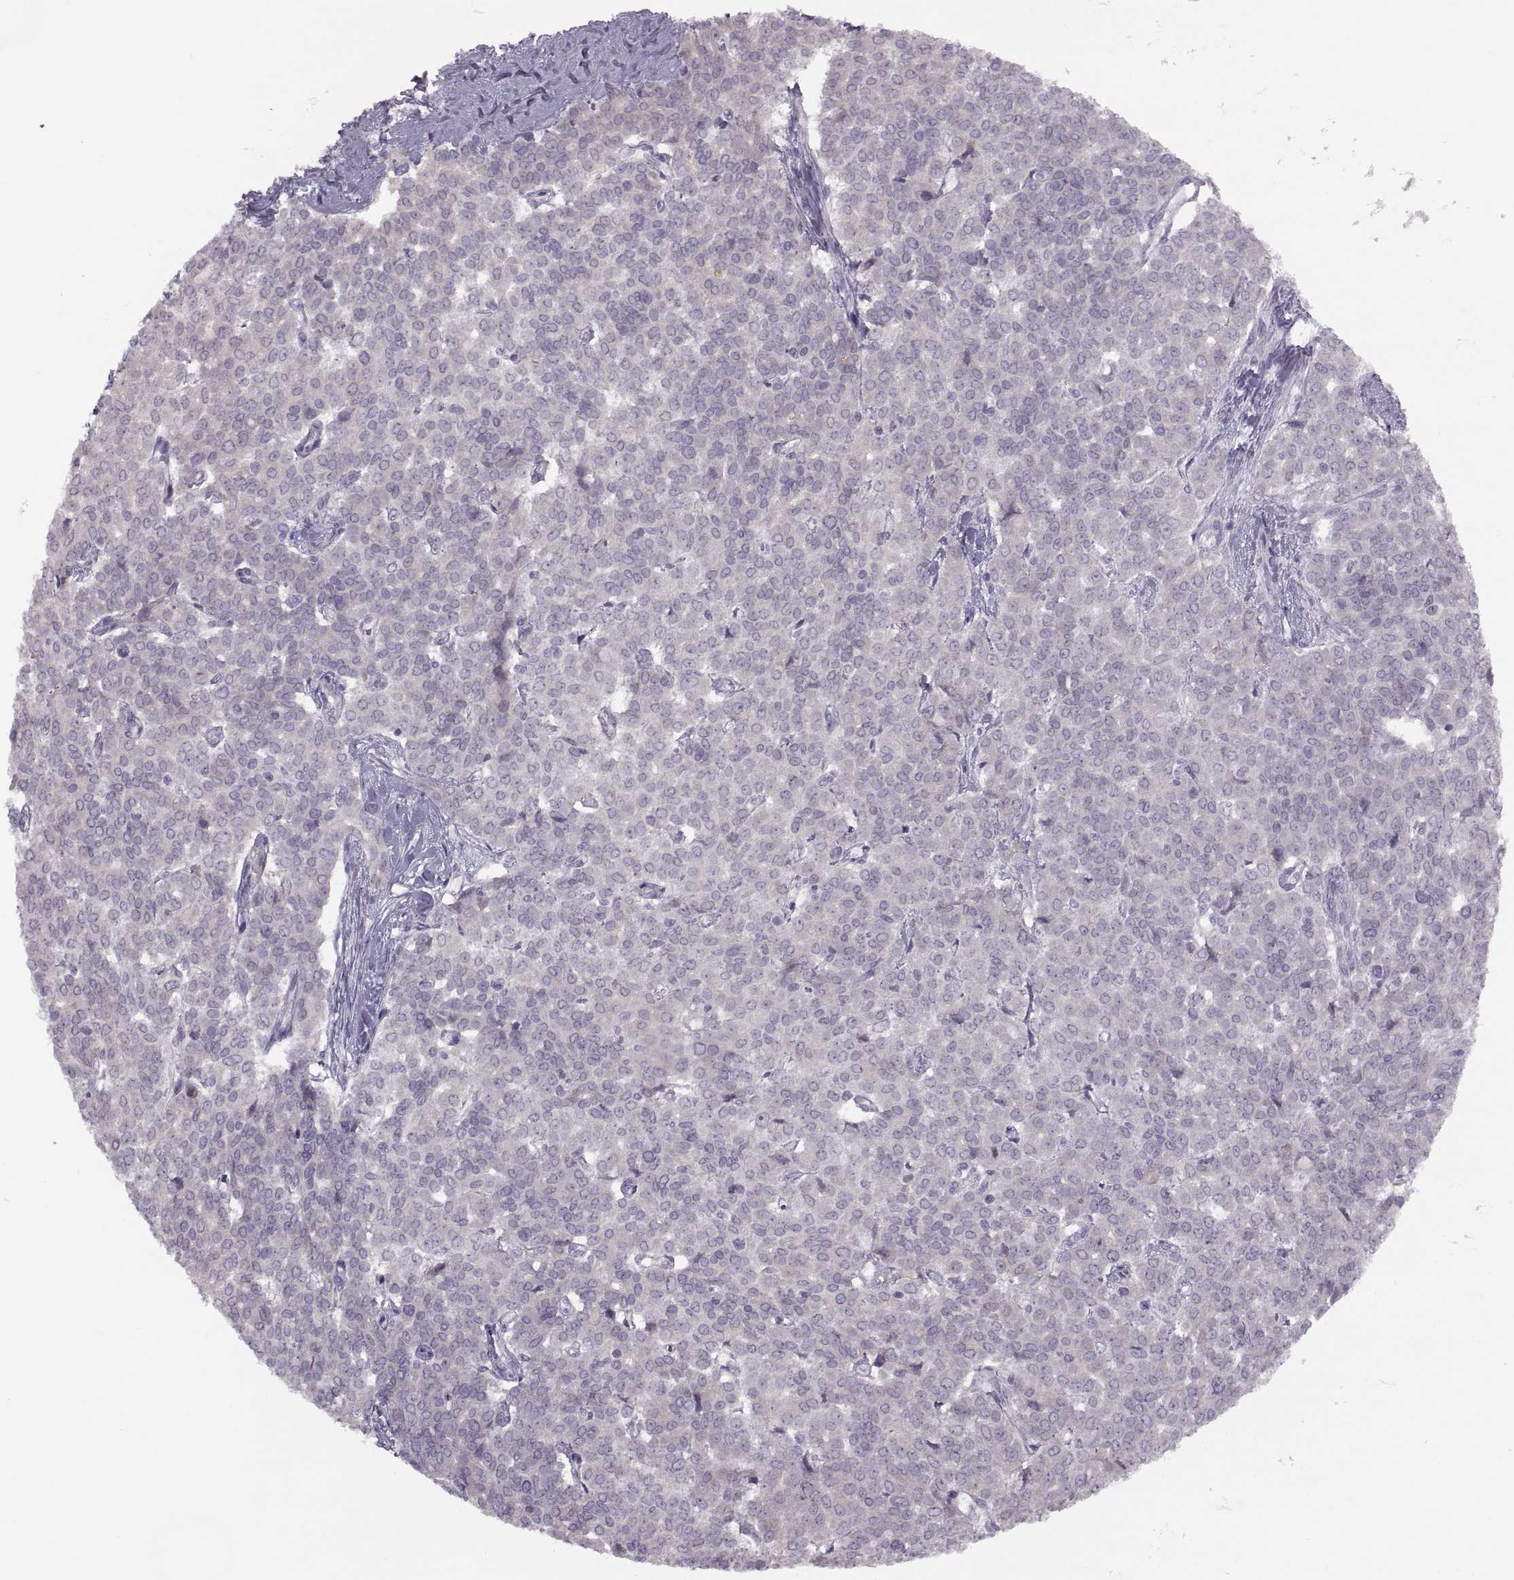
{"staining": {"intensity": "negative", "quantity": "none", "location": "none"}, "tissue": "liver cancer", "cell_type": "Tumor cells", "image_type": "cancer", "snomed": [{"axis": "morphology", "description": "Cholangiocarcinoma"}, {"axis": "topography", "description": "Liver"}], "caption": "This is a image of immunohistochemistry (IHC) staining of liver cancer, which shows no expression in tumor cells.", "gene": "H2AP", "patient": {"sex": "female", "age": 47}}